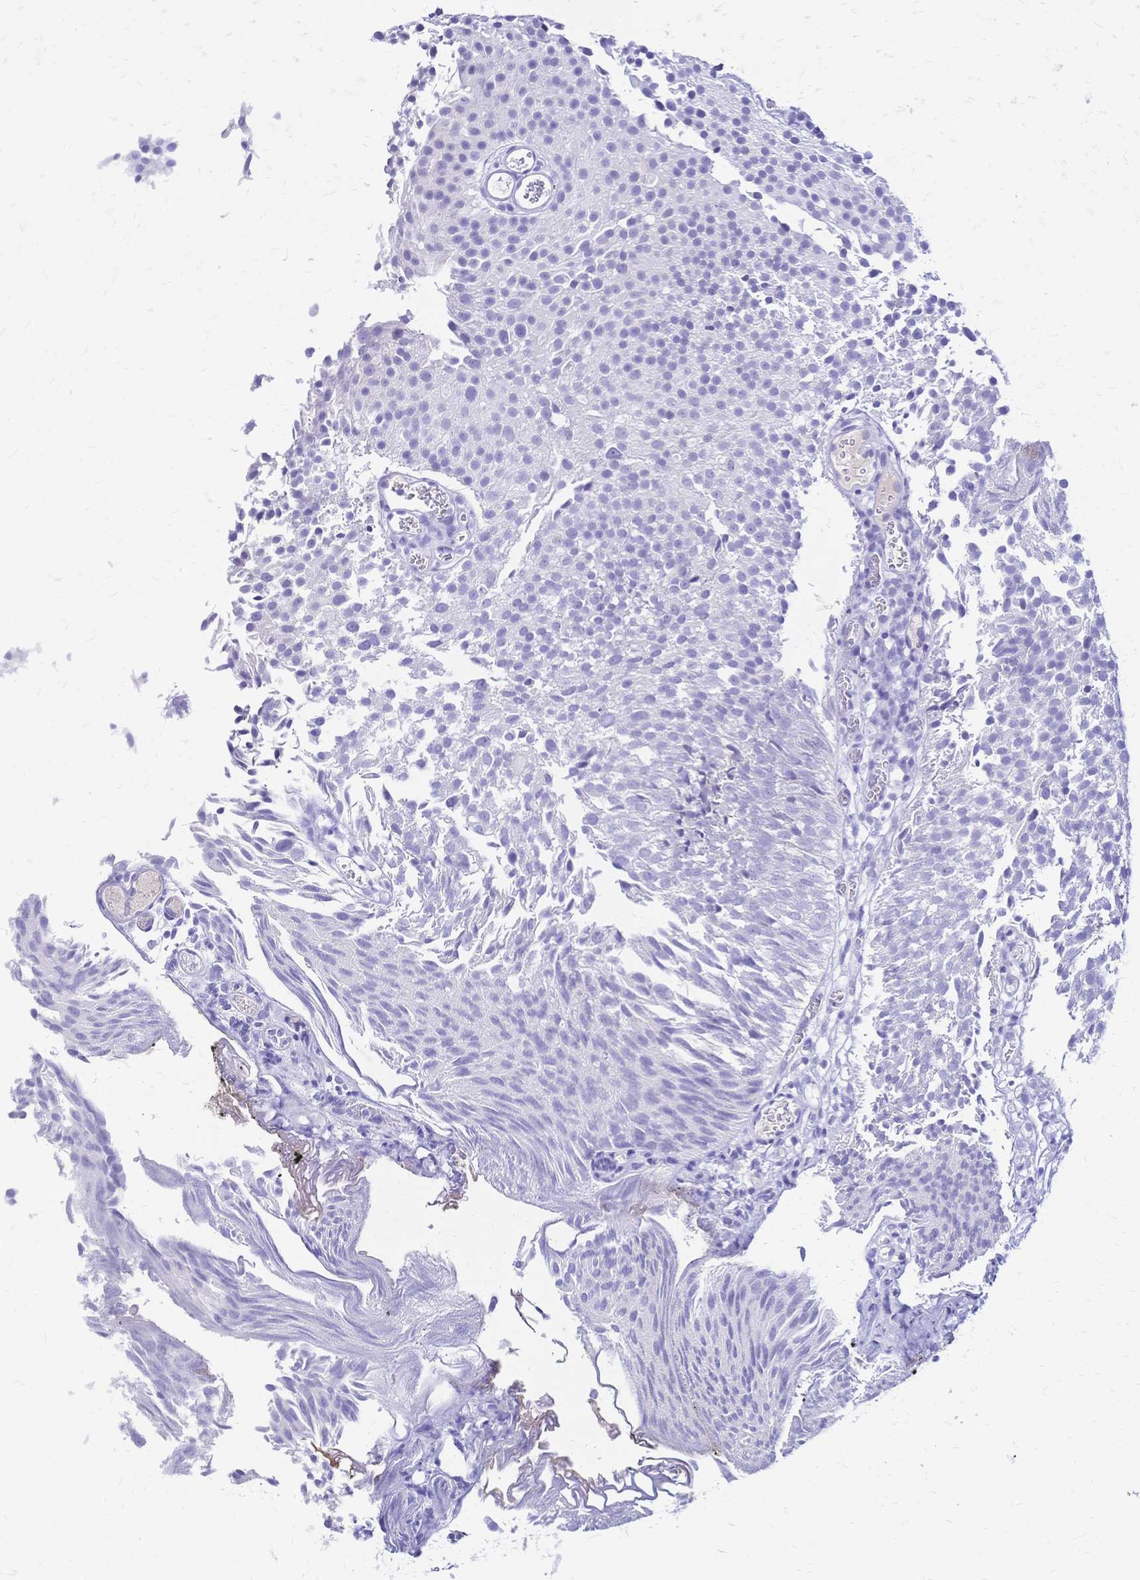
{"staining": {"intensity": "negative", "quantity": "none", "location": "none"}, "tissue": "urothelial cancer", "cell_type": "Tumor cells", "image_type": "cancer", "snomed": [{"axis": "morphology", "description": "Urothelial carcinoma, Low grade"}, {"axis": "topography", "description": "Urinary bladder"}], "caption": "Immunohistochemistry micrograph of urothelial cancer stained for a protein (brown), which demonstrates no expression in tumor cells.", "gene": "FA2H", "patient": {"sex": "male", "age": 80}}